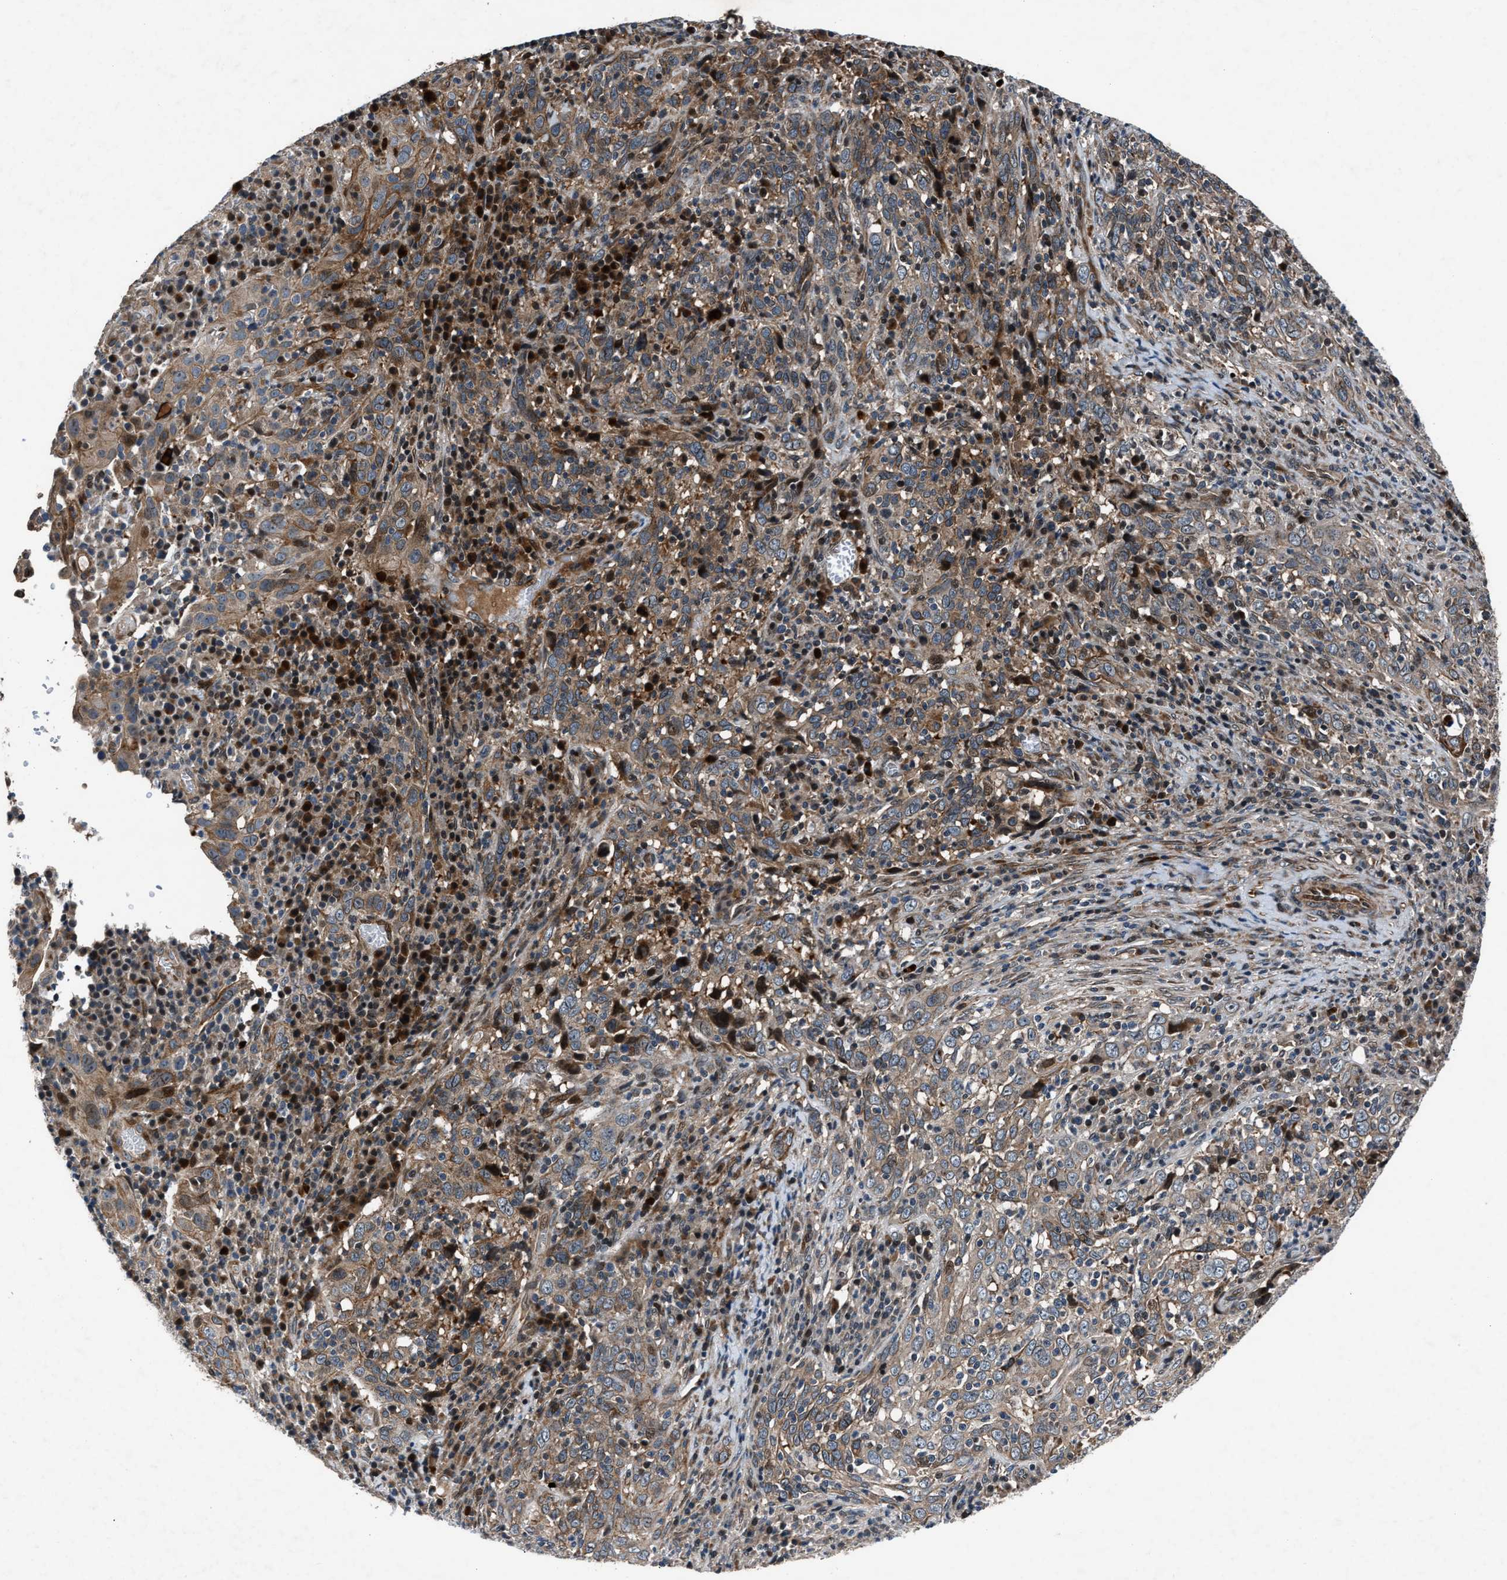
{"staining": {"intensity": "moderate", "quantity": ">75%", "location": "cytoplasmic/membranous"}, "tissue": "cervical cancer", "cell_type": "Tumor cells", "image_type": "cancer", "snomed": [{"axis": "morphology", "description": "Squamous cell carcinoma, NOS"}, {"axis": "topography", "description": "Cervix"}], "caption": "Immunohistochemical staining of human cervical cancer (squamous cell carcinoma) shows medium levels of moderate cytoplasmic/membranous protein expression in about >75% of tumor cells. The protein is shown in brown color, while the nuclei are stained blue.", "gene": "DYNC2I1", "patient": {"sex": "female", "age": 46}}